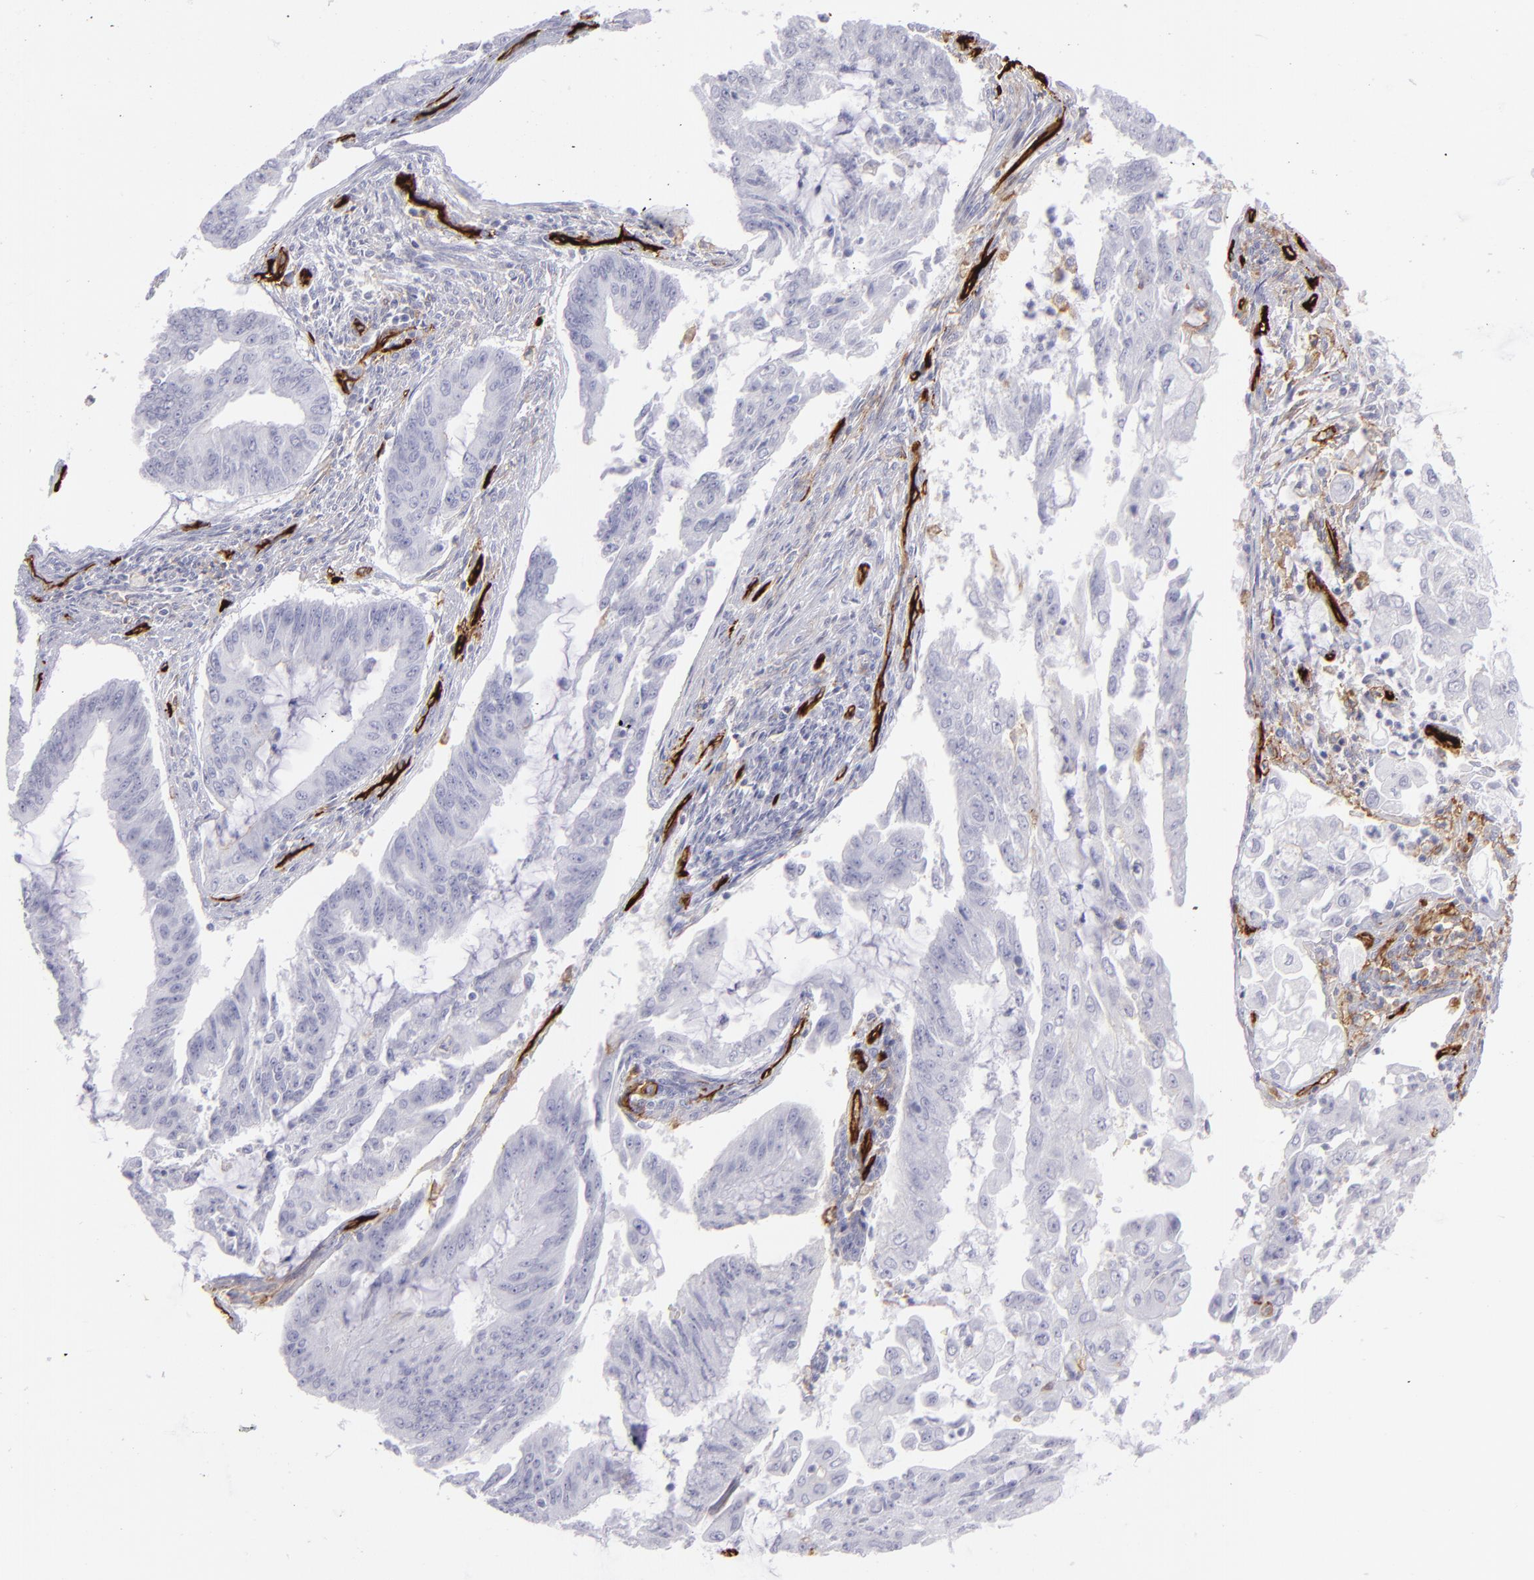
{"staining": {"intensity": "negative", "quantity": "none", "location": "none"}, "tissue": "endometrial cancer", "cell_type": "Tumor cells", "image_type": "cancer", "snomed": [{"axis": "morphology", "description": "Adenocarcinoma, NOS"}, {"axis": "topography", "description": "Endometrium"}], "caption": "Protein analysis of endometrial adenocarcinoma demonstrates no significant positivity in tumor cells.", "gene": "ACE", "patient": {"sex": "female", "age": 75}}